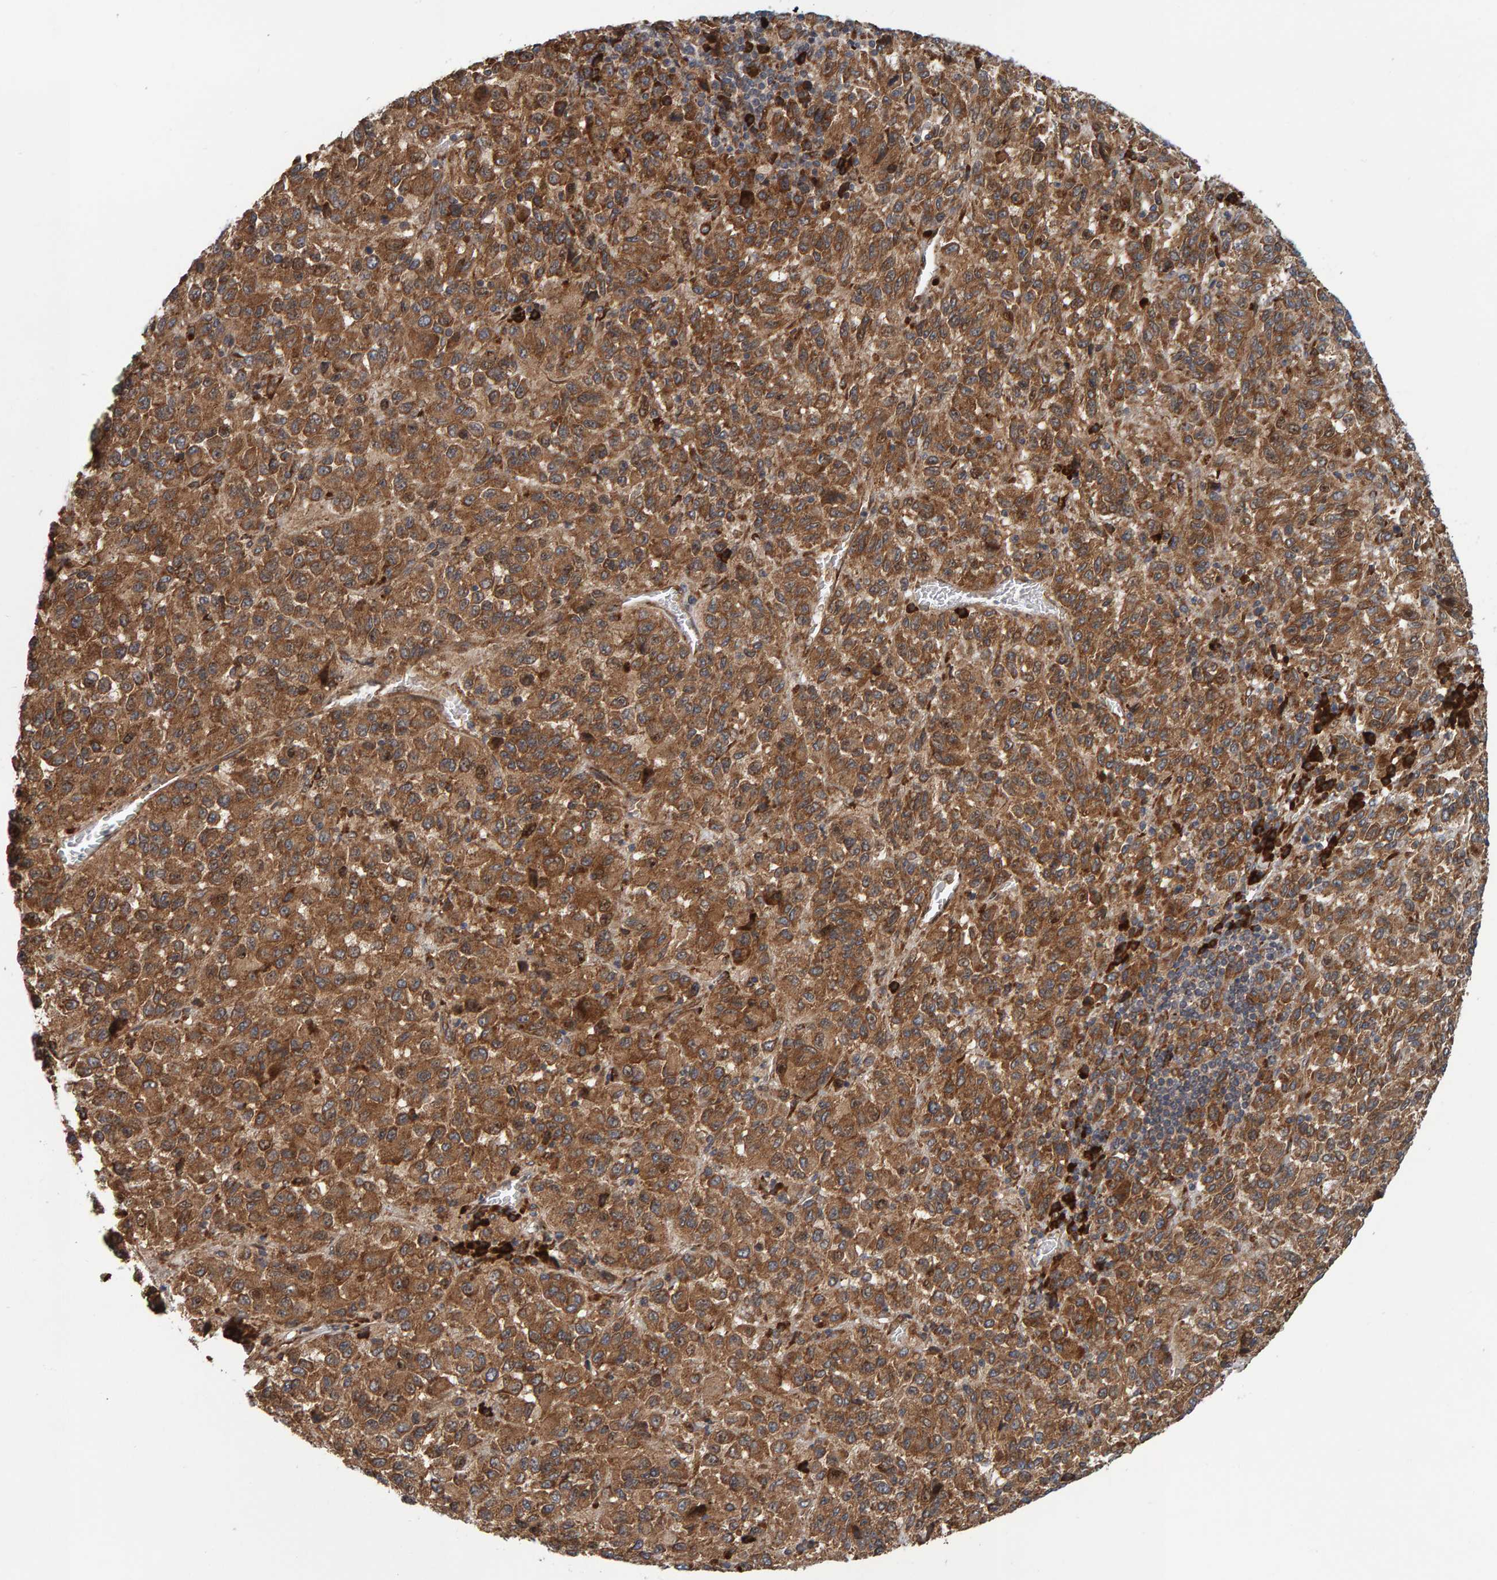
{"staining": {"intensity": "strong", "quantity": ">75%", "location": "cytoplasmic/membranous"}, "tissue": "skin cancer", "cell_type": "Tumor cells", "image_type": "cancer", "snomed": [{"axis": "morphology", "description": "Squamous cell carcinoma, NOS"}, {"axis": "topography", "description": "Skin"}], "caption": "This image displays skin cancer (squamous cell carcinoma) stained with immunohistochemistry to label a protein in brown. The cytoplasmic/membranous of tumor cells show strong positivity for the protein. Nuclei are counter-stained blue.", "gene": "BAIAP2", "patient": {"sex": "female", "age": 73}}